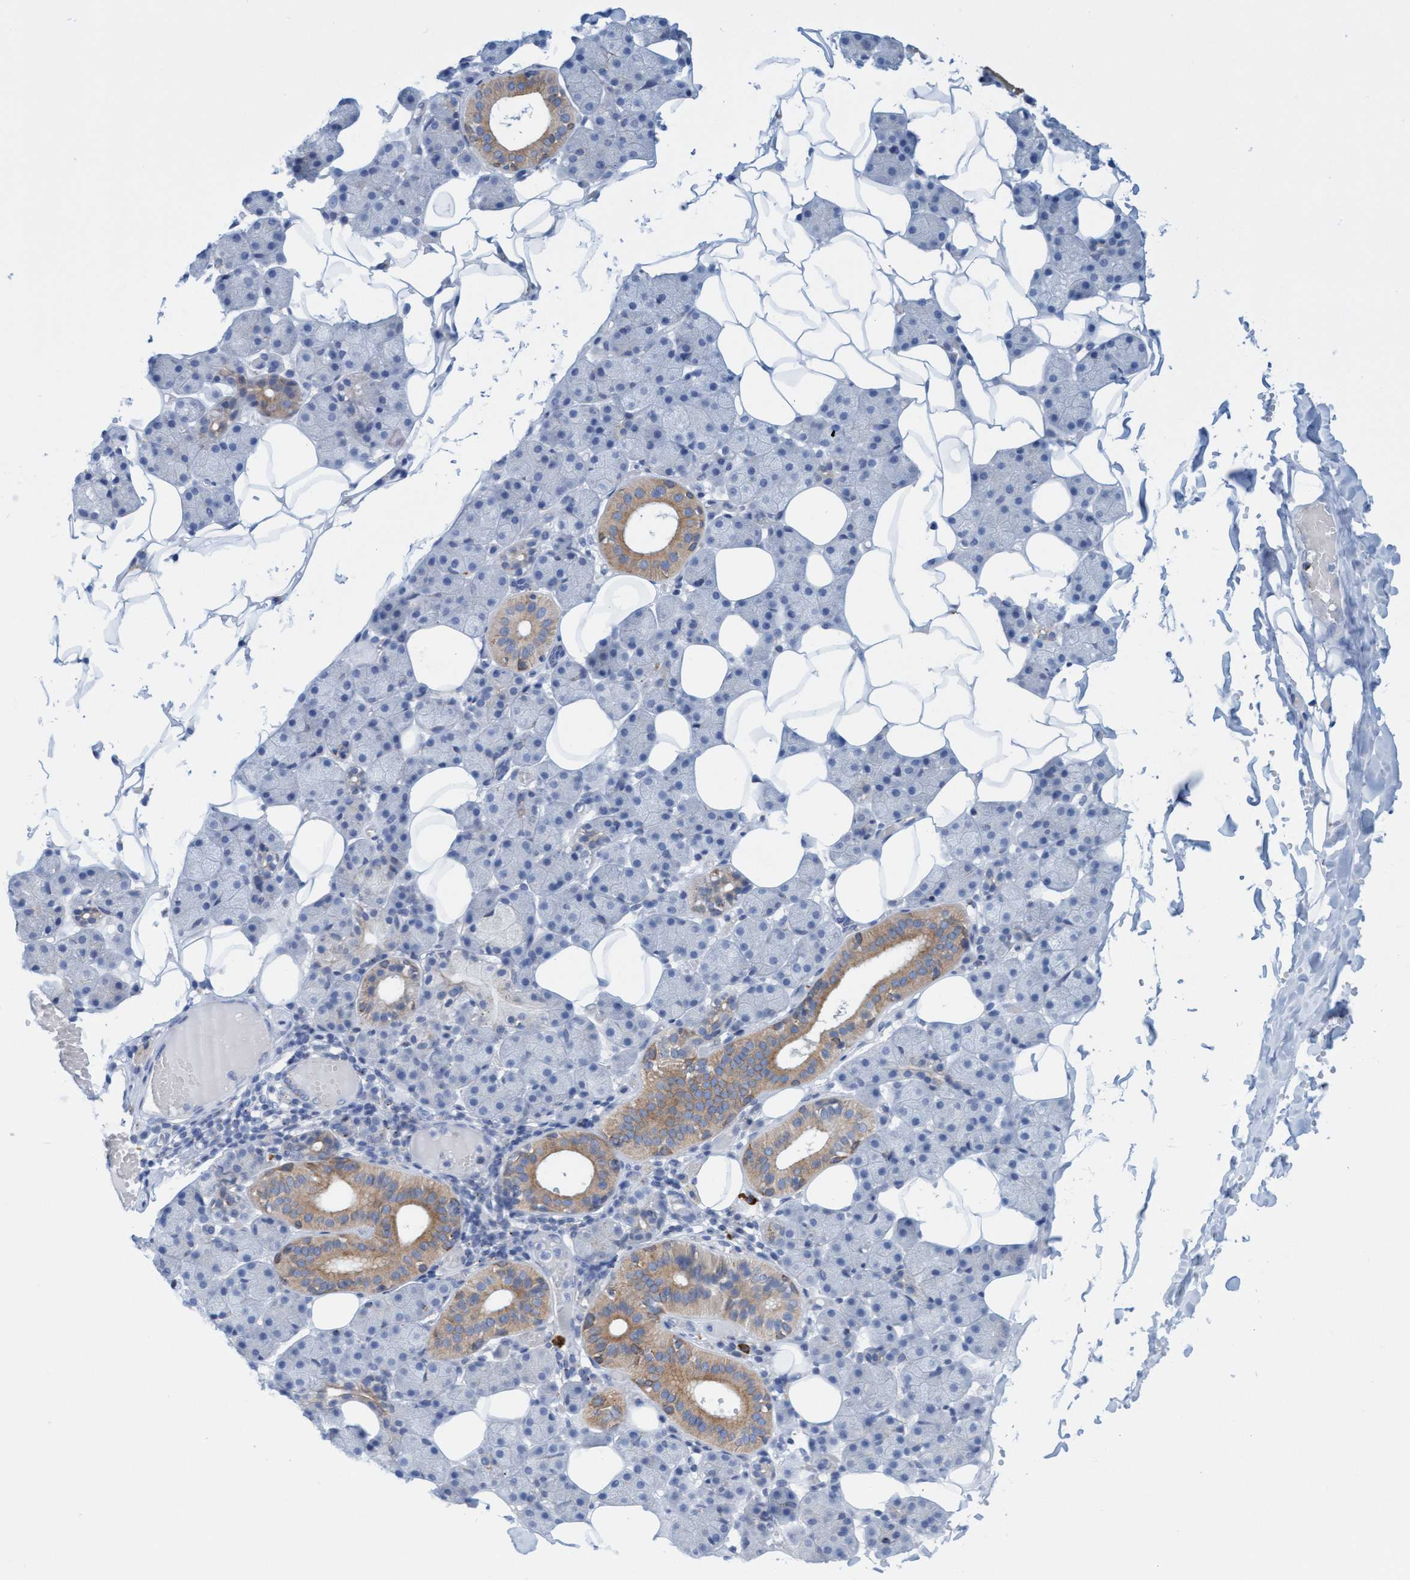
{"staining": {"intensity": "moderate", "quantity": "<25%", "location": "cytoplasmic/membranous"}, "tissue": "salivary gland", "cell_type": "Glandular cells", "image_type": "normal", "snomed": [{"axis": "morphology", "description": "Normal tissue, NOS"}, {"axis": "topography", "description": "Salivary gland"}], "caption": "This image displays IHC staining of normal salivary gland, with low moderate cytoplasmic/membranous staining in approximately <25% of glandular cells.", "gene": "SGSH", "patient": {"sex": "female", "age": 33}}